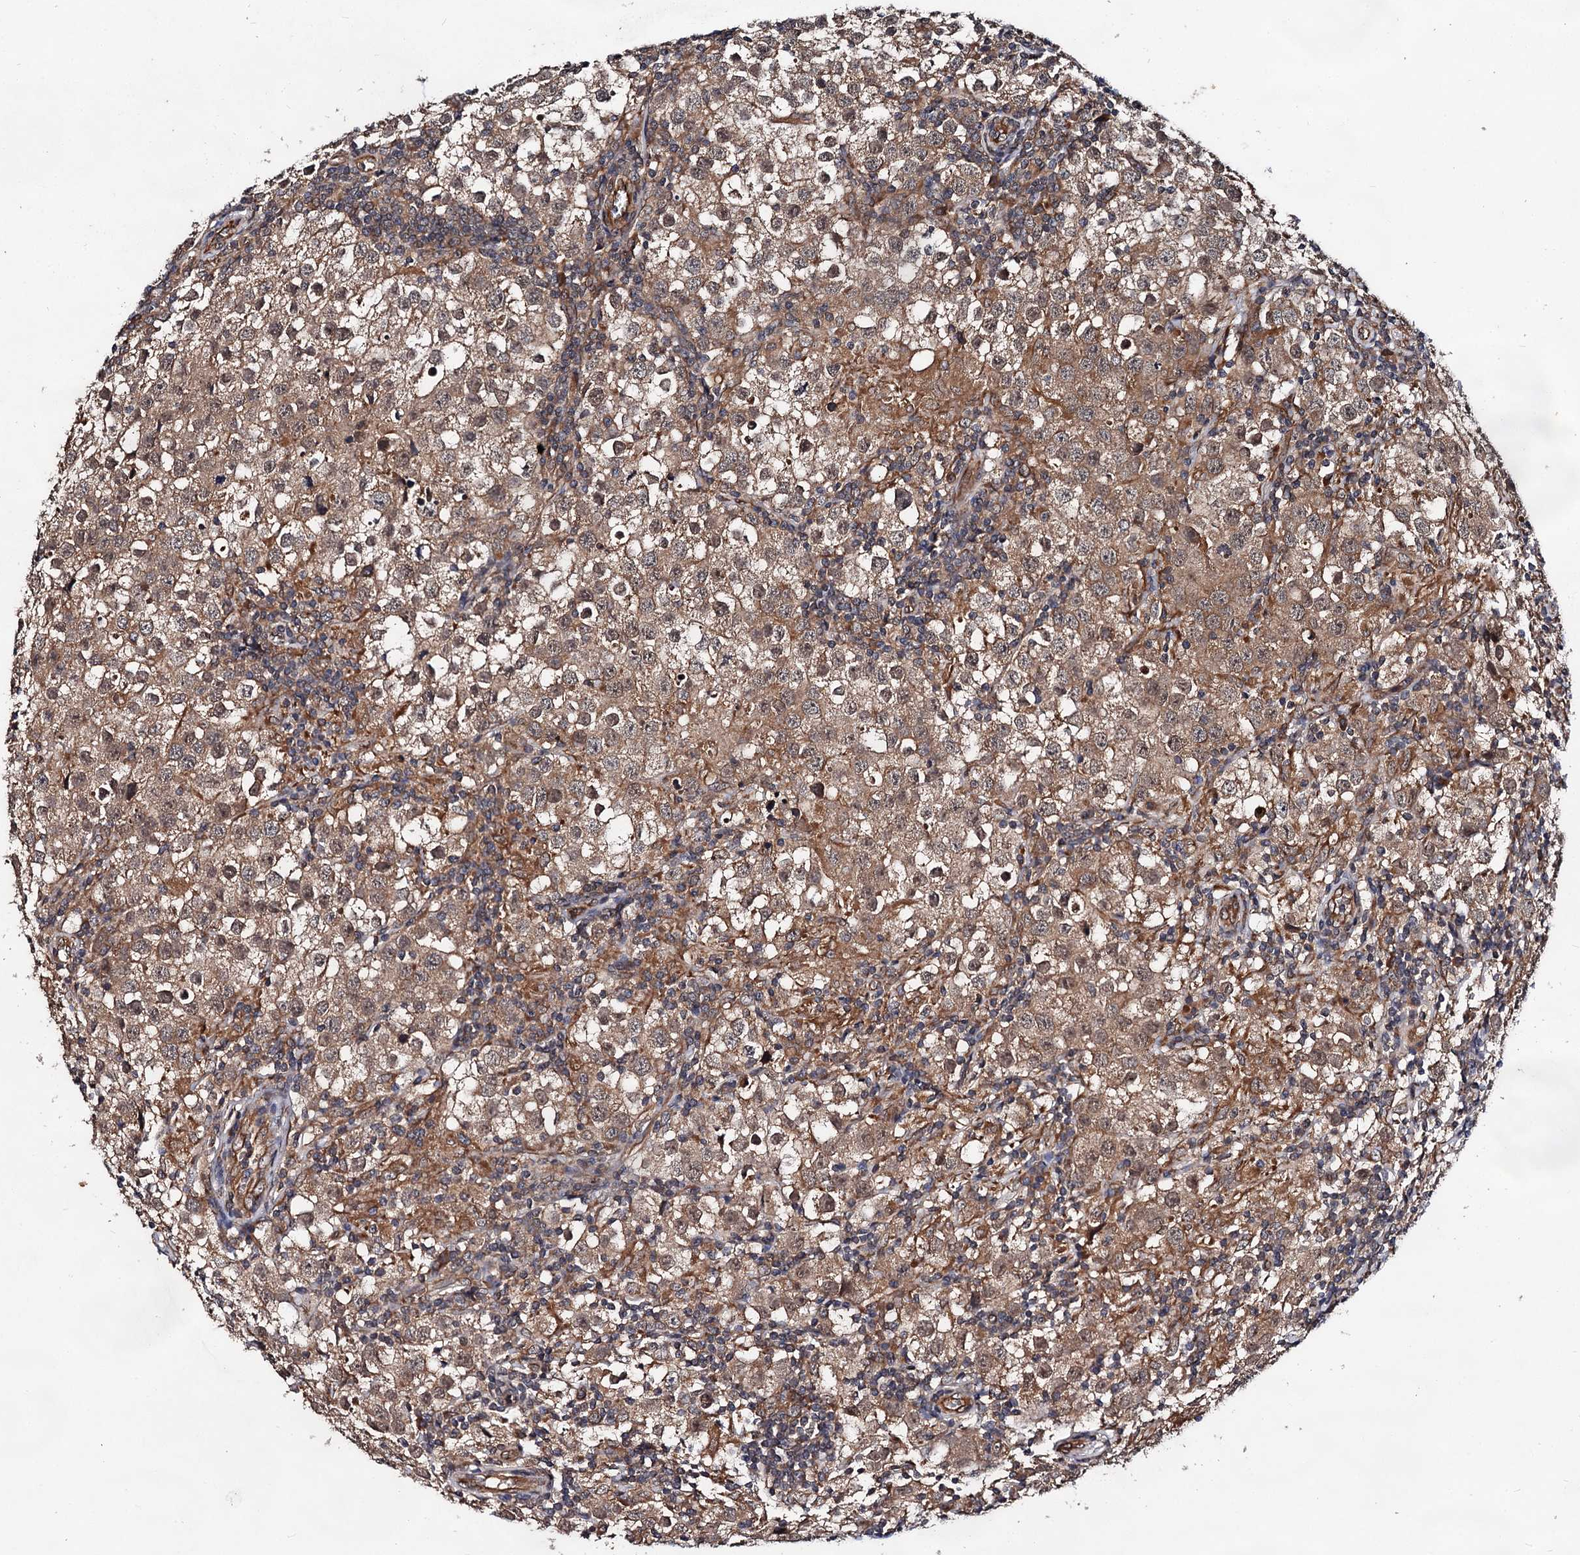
{"staining": {"intensity": "moderate", "quantity": ">75%", "location": "cytoplasmic/membranous"}, "tissue": "testis cancer", "cell_type": "Tumor cells", "image_type": "cancer", "snomed": [{"axis": "morphology", "description": "Seminoma, NOS"}, {"axis": "morphology", "description": "Carcinoma, Embryonal, NOS"}, {"axis": "topography", "description": "Testis"}], "caption": "This histopathology image reveals testis cancer stained with IHC to label a protein in brown. The cytoplasmic/membranous of tumor cells show moderate positivity for the protein. Nuclei are counter-stained blue.", "gene": "TEX9", "patient": {"sex": "male", "age": 43}}